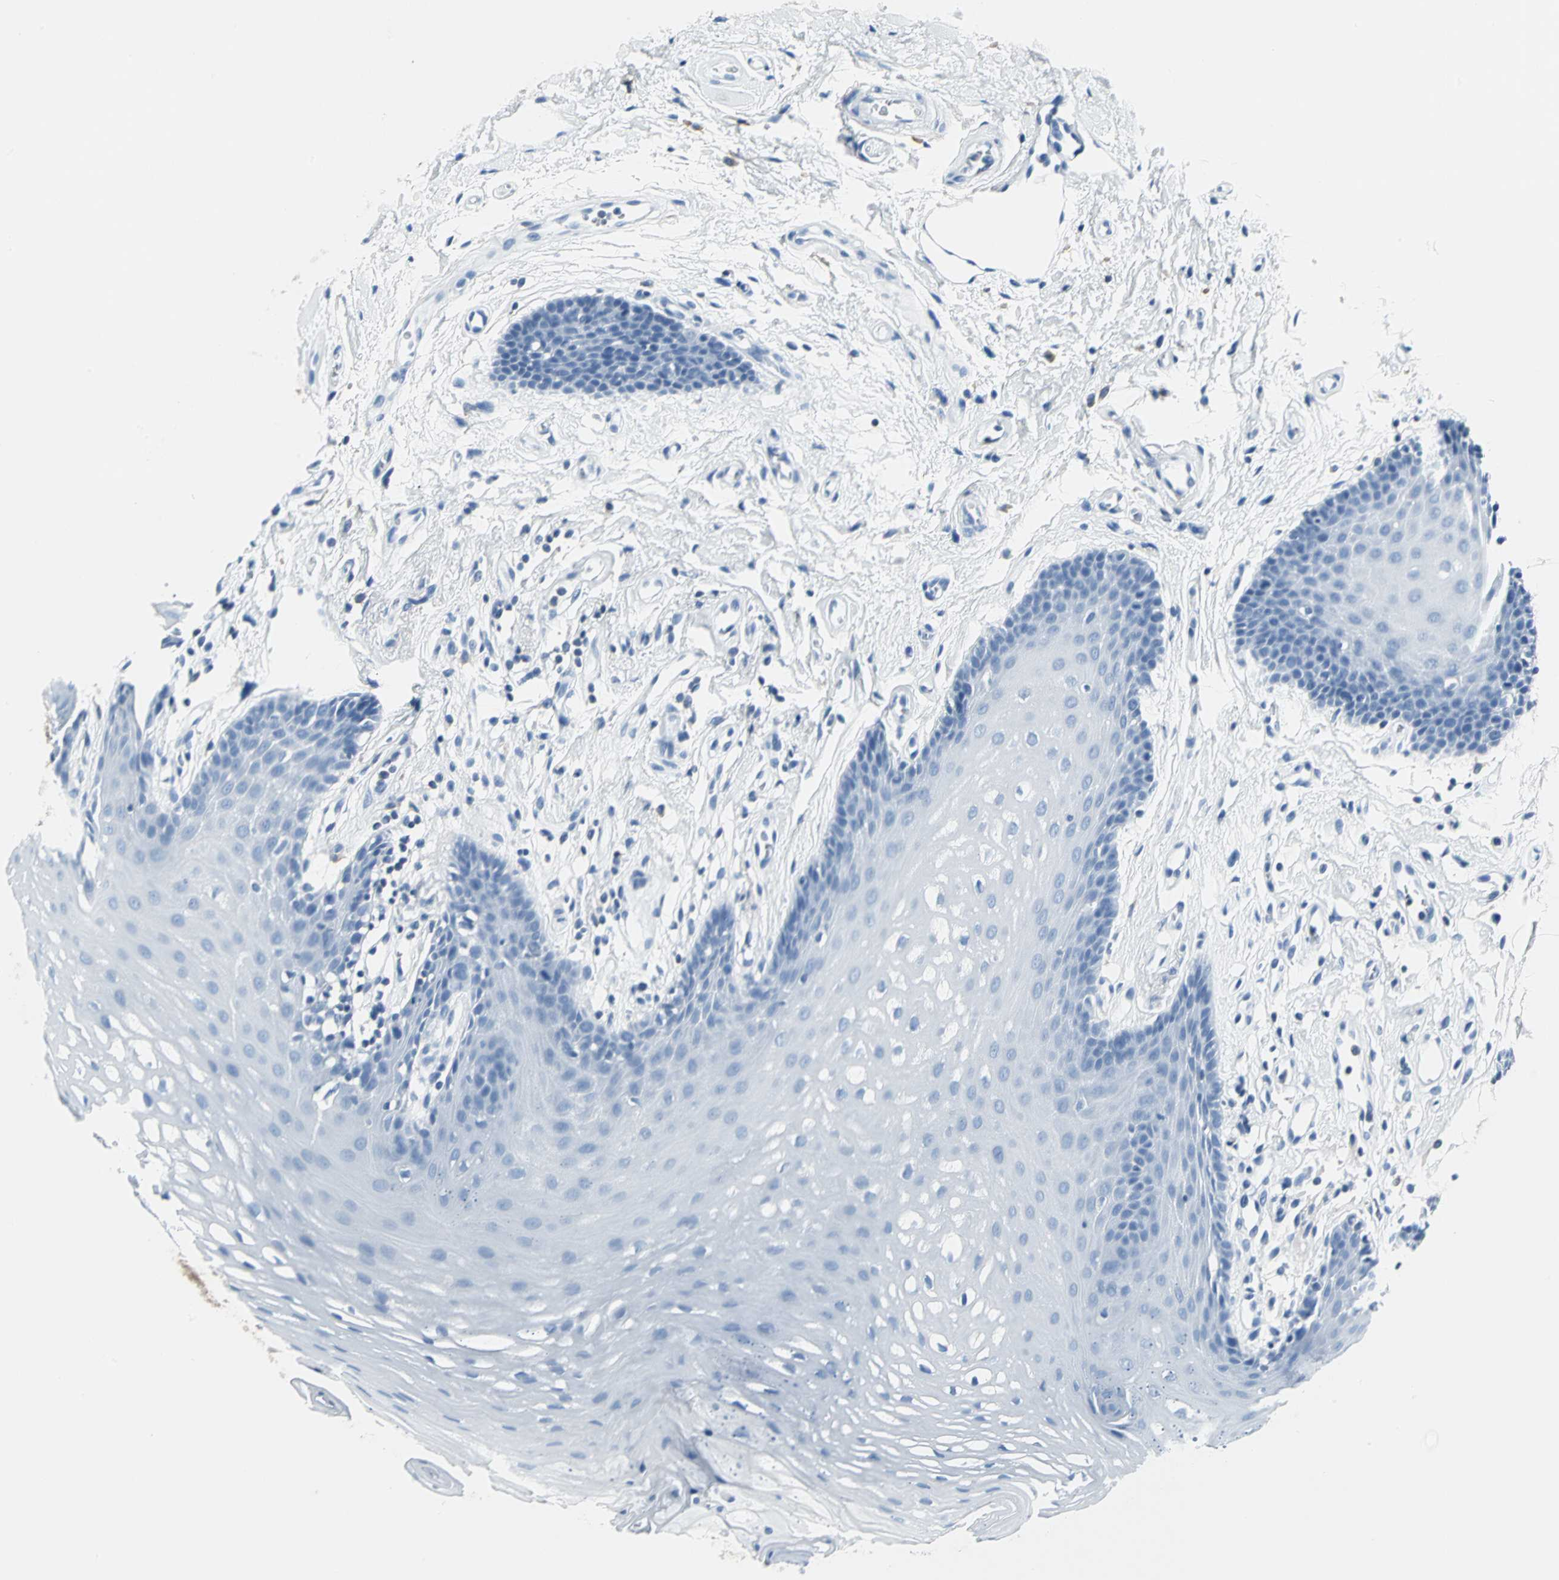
{"staining": {"intensity": "negative", "quantity": "none", "location": "none"}, "tissue": "oral mucosa", "cell_type": "Squamous epithelial cells", "image_type": "normal", "snomed": [{"axis": "morphology", "description": "Normal tissue, NOS"}, {"axis": "topography", "description": "Oral tissue"}], "caption": "A micrograph of oral mucosa stained for a protein exhibits no brown staining in squamous epithelial cells. The staining was performed using DAB (3,3'-diaminobenzidine) to visualize the protein expression in brown, while the nuclei were stained in blue with hematoxylin (Magnification: 20x).", "gene": "IQGAP2", "patient": {"sex": "male", "age": 62}}